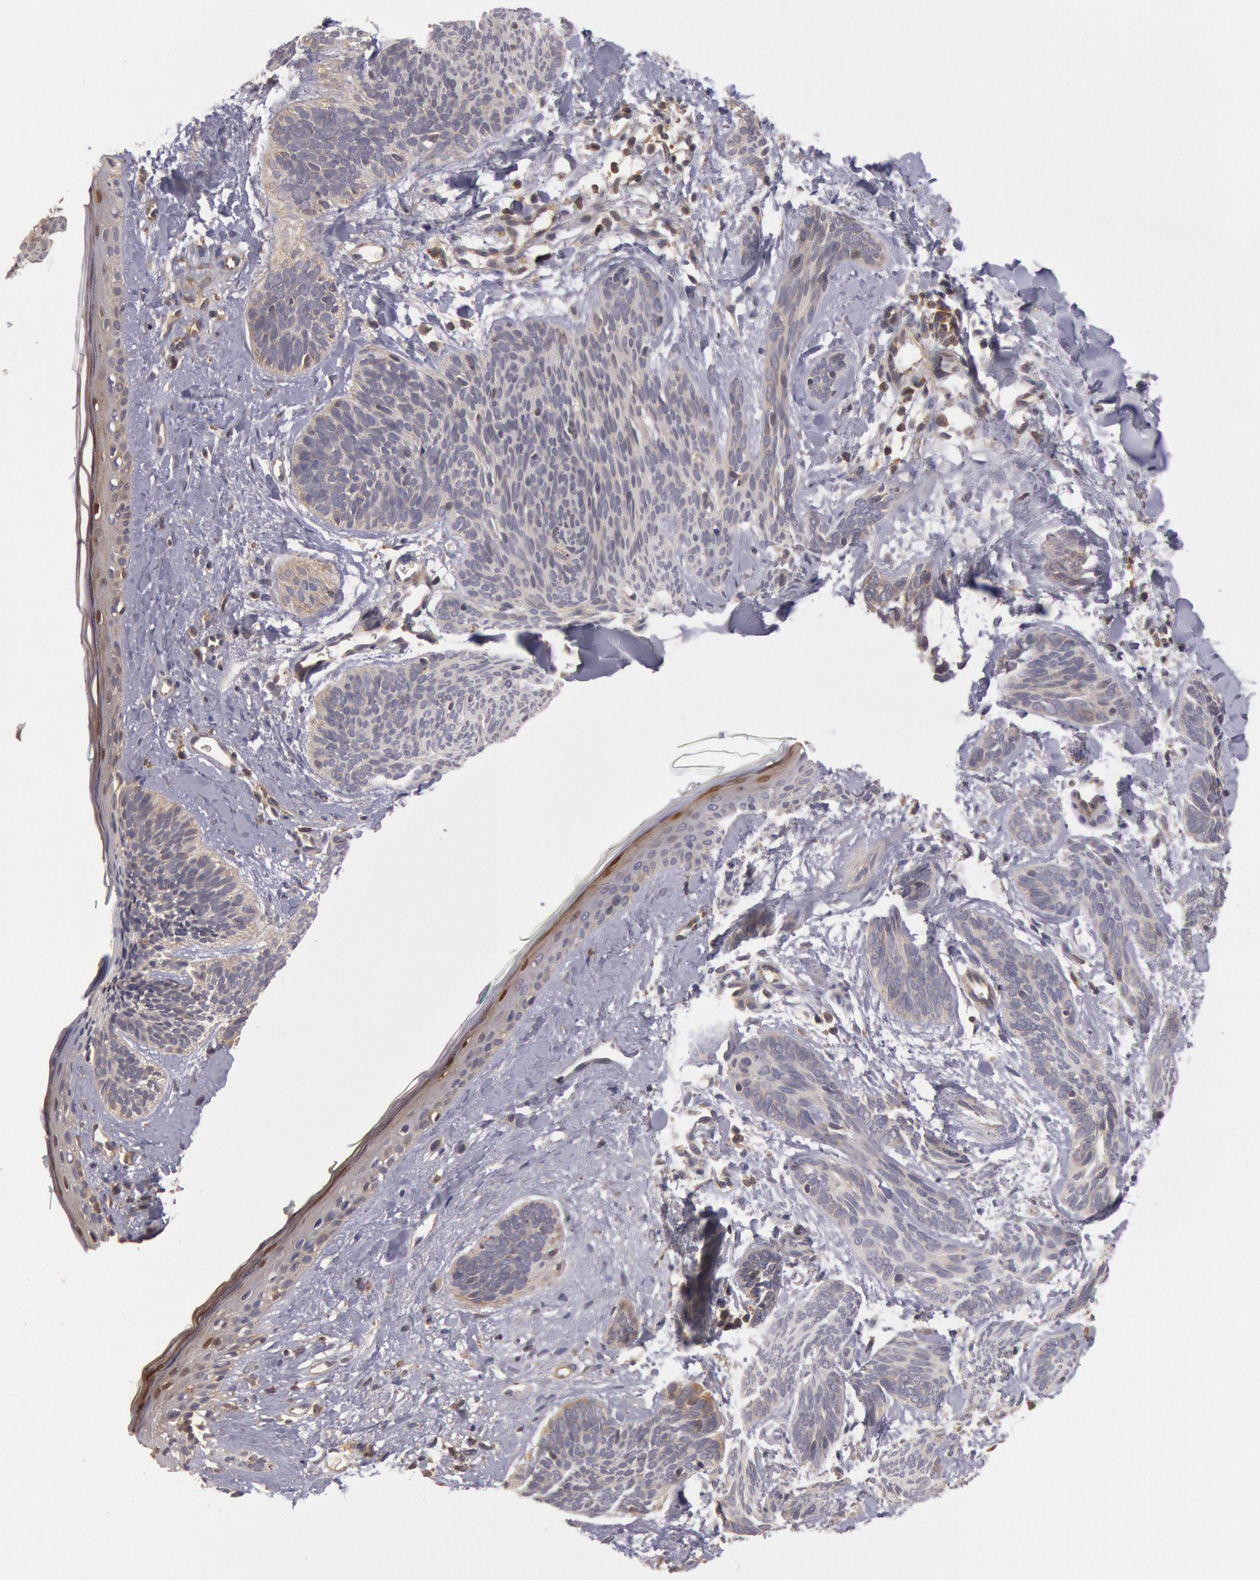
{"staining": {"intensity": "negative", "quantity": "none", "location": "none"}, "tissue": "skin cancer", "cell_type": "Tumor cells", "image_type": "cancer", "snomed": [{"axis": "morphology", "description": "Basal cell carcinoma"}, {"axis": "topography", "description": "Skin"}], "caption": "An image of human skin cancer (basal cell carcinoma) is negative for staining in tumor cells.", "gene": "PIK3R1", "patient": {"sex": "female", "age": 81}}